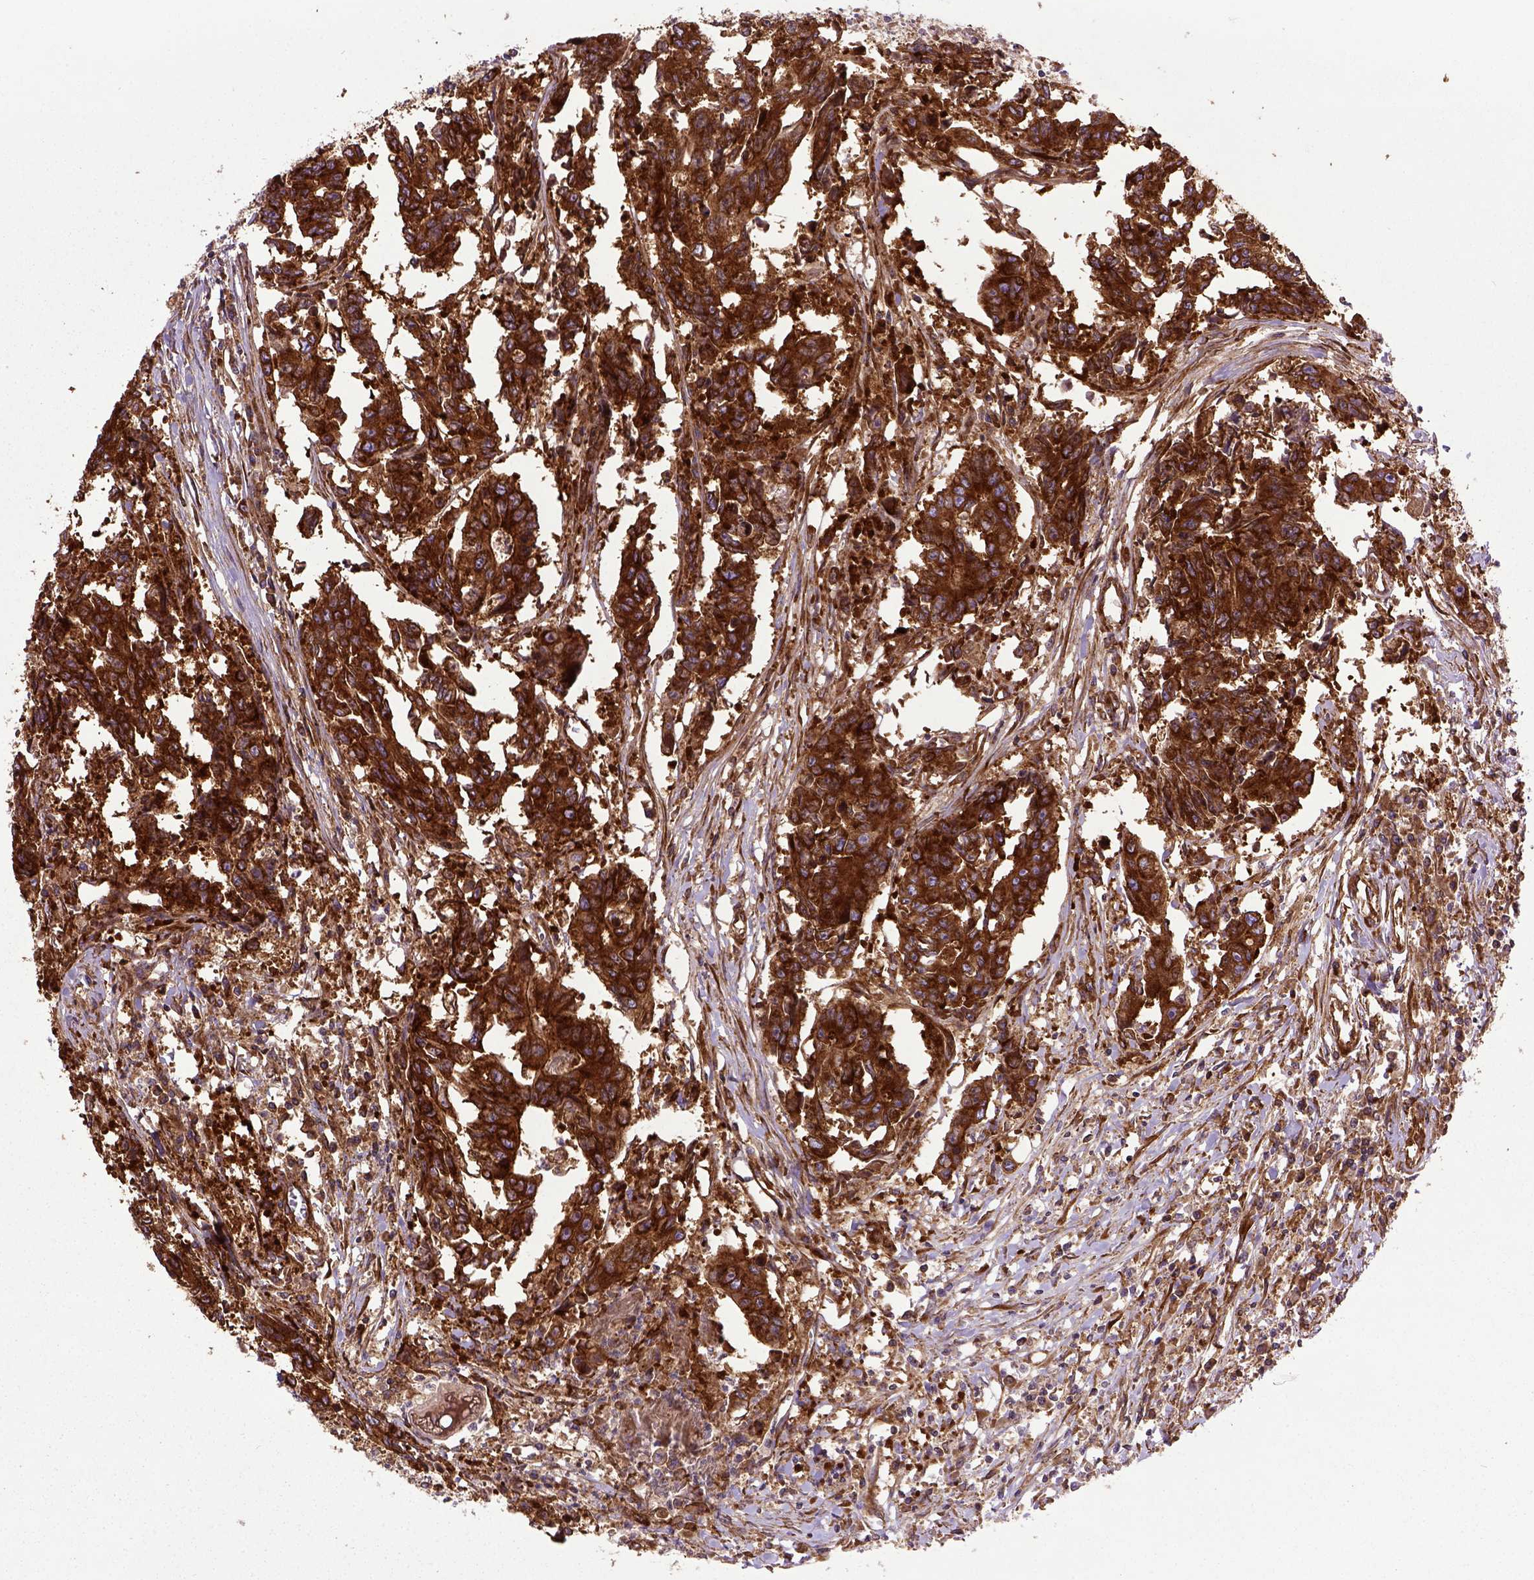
{"staining": {"intensity": "strong", "quantity": ">75%", "location": "cytoplasmic/membranous"}, "tissue": "colorectal cancer", "cell_type": "Tumor cells", "image_type": "cancer", "snomed": [{"axis": "morphology", "description": "Adenocarcinoma, NOS"}, {"axis": "topography", "description": "Rectum"}], "caption": "Brown immunohistochemical staining in adenocarcinoma (colorectal) shows strong cytoplasmic/membranous expression in about >75% of tumor cells.", "gene": "CAPRIN1", "patient": {"sex": "male", "age": 54}}